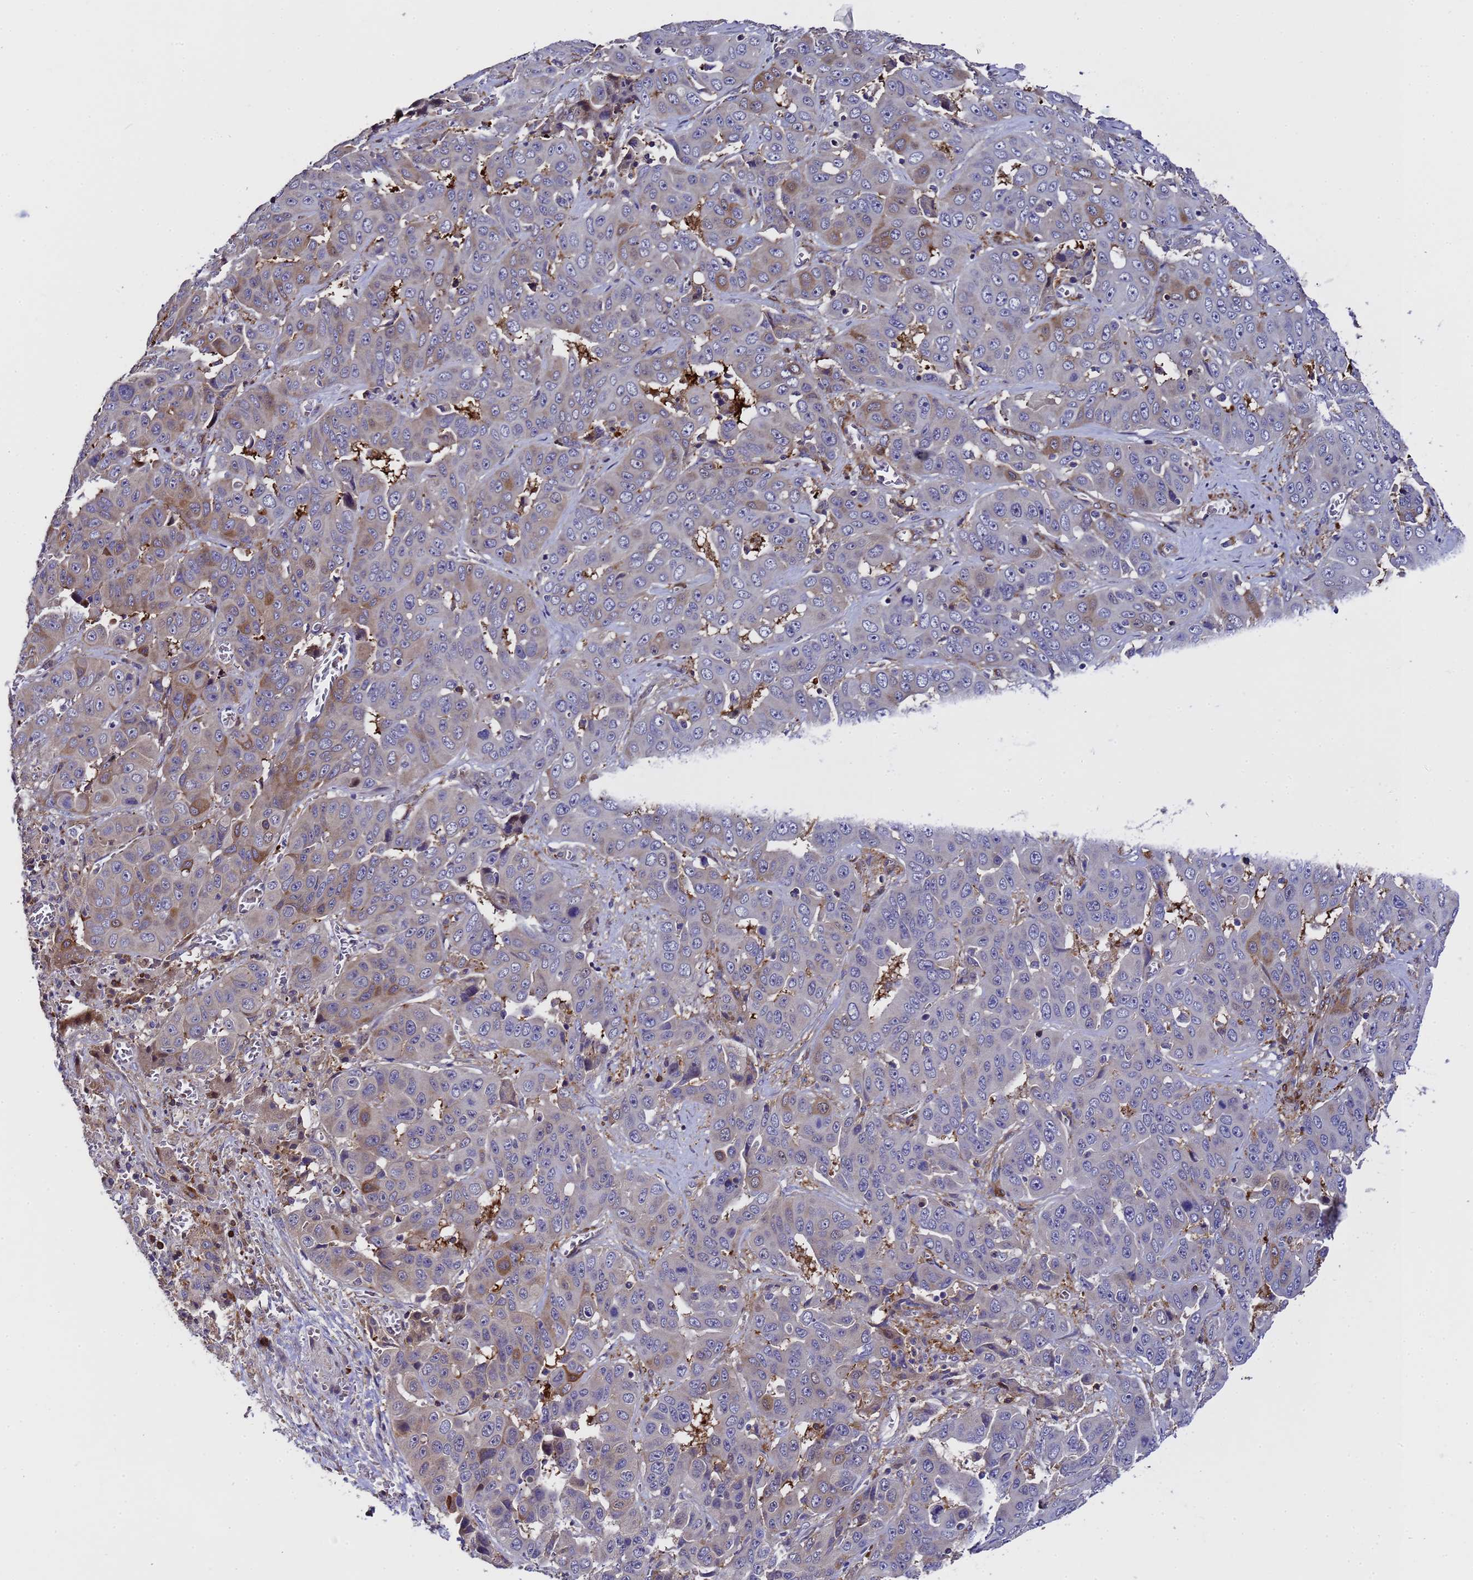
{"staining": {"intensity": "moderate", "quantity": "<25%", "location": "cytoplasmic/membranous"}, "tissue": "liver cancer", "cell_type": "Tumor cells", "image_type": "cancer", "snomed": [{"axis": "morphology", "description": "Cholangiocarcinoma"}, {"axis": "topography", "description": "Liver"}], "caption": "Moderate cytoplasmic/membranous staining for a protein is identified in approximately <25% of tumor cells of liver cholangiocarcinoma using IHC.", "gene": "MOCS1", "patient": {"sex": "female", "age": 52}}